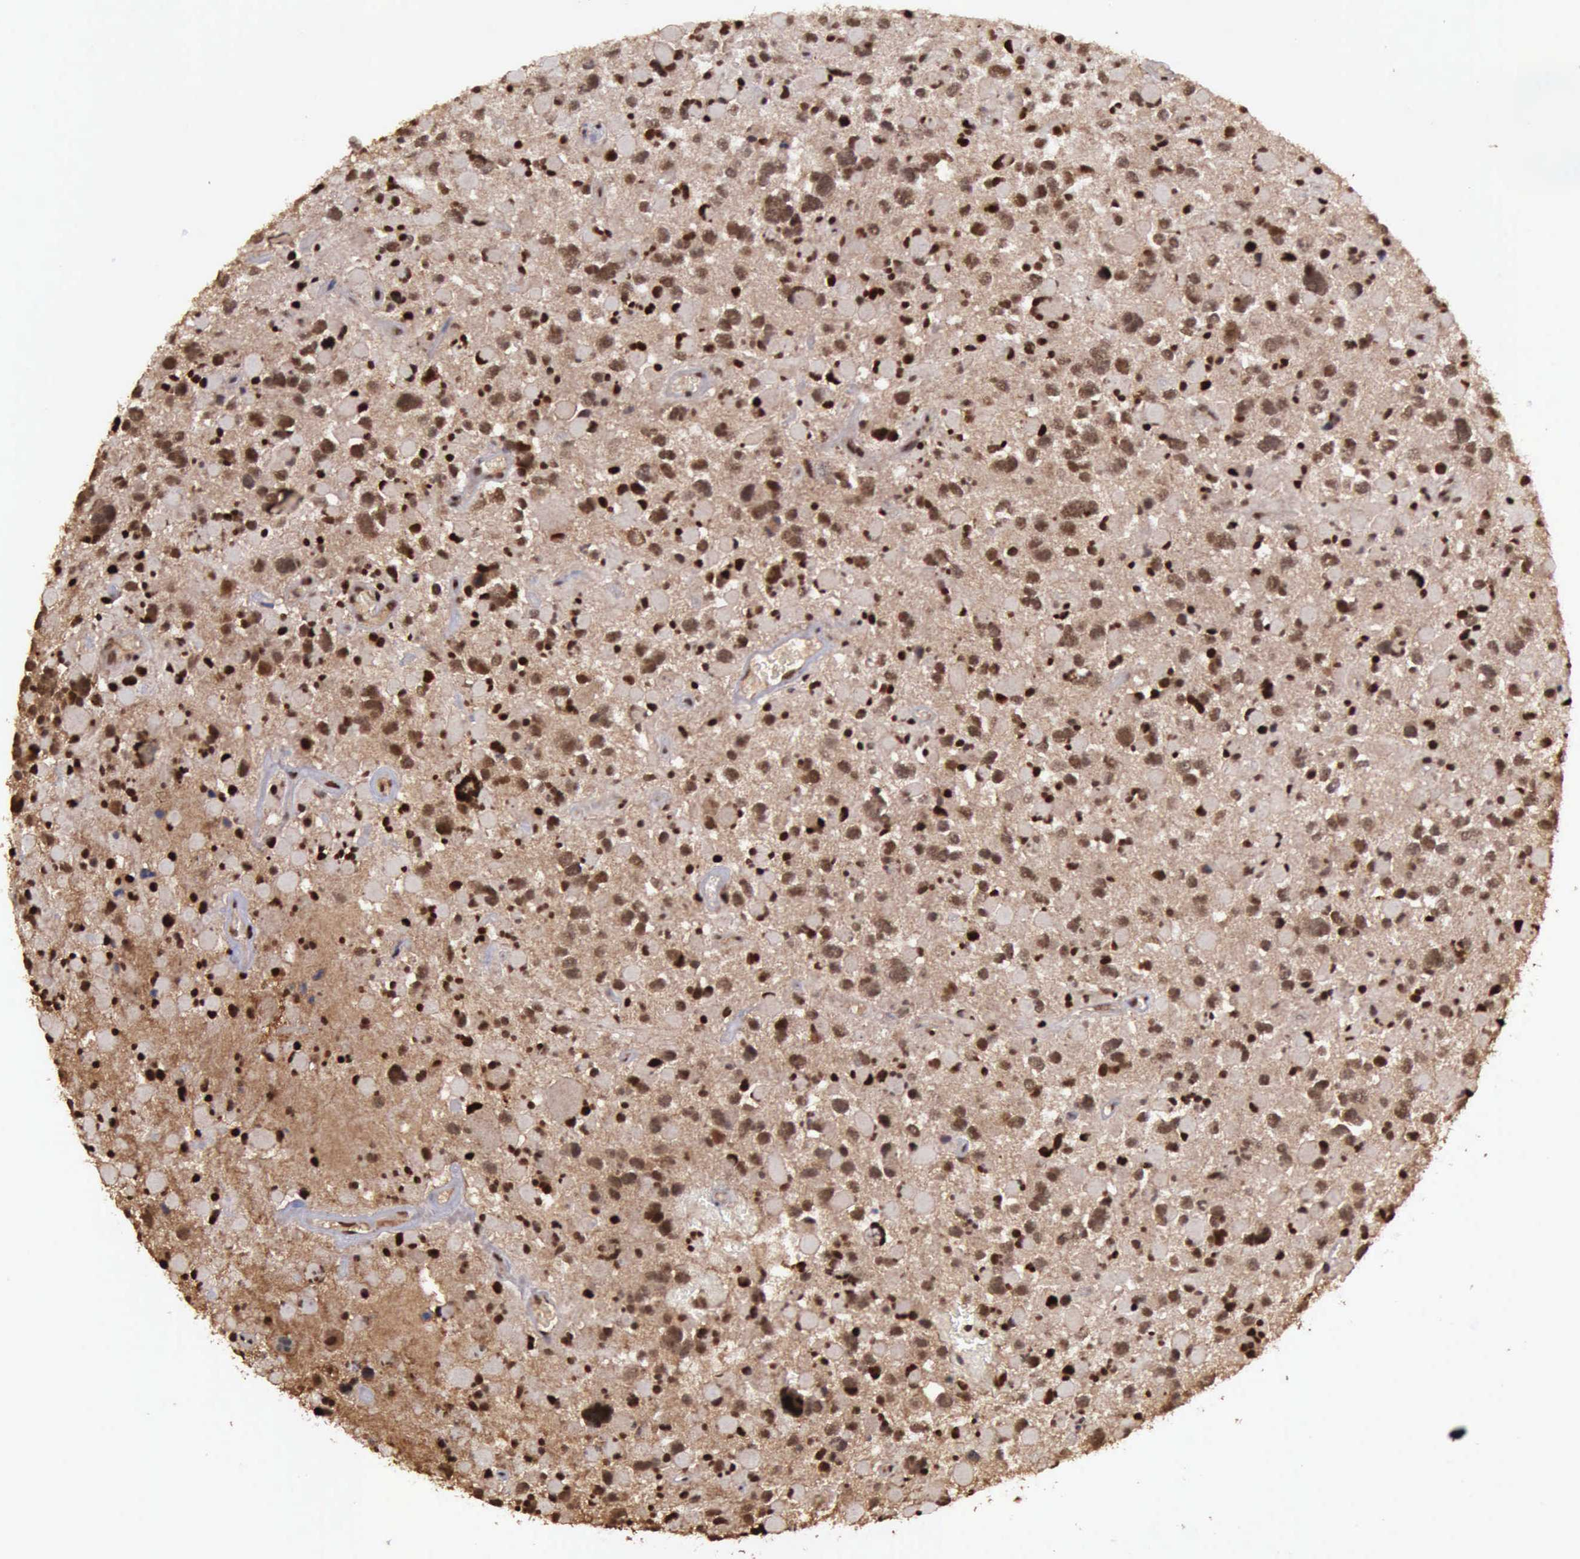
{"staining": {"intensity": "moderate", "quantity": ">75%", "location": "cytoplasmic/membranous,nuclear"}, "tissue": "glioma", "cell_type": "Tumor cells", "image_type": "cancer", "snomed": [{"axis": "morphology", "description": "Glioma, malignant, High grade"}, {"axis": "topography", "description": "Brain"}], "caption": "This is an image of immunohistochemistry (IHC) staining of glioma, which shows moderate expression in the cytoplasmic/membranous and nuclear of tumor cells.", "gene": "TRMT2A", "patient": {"sex": "female", "age": 37}}